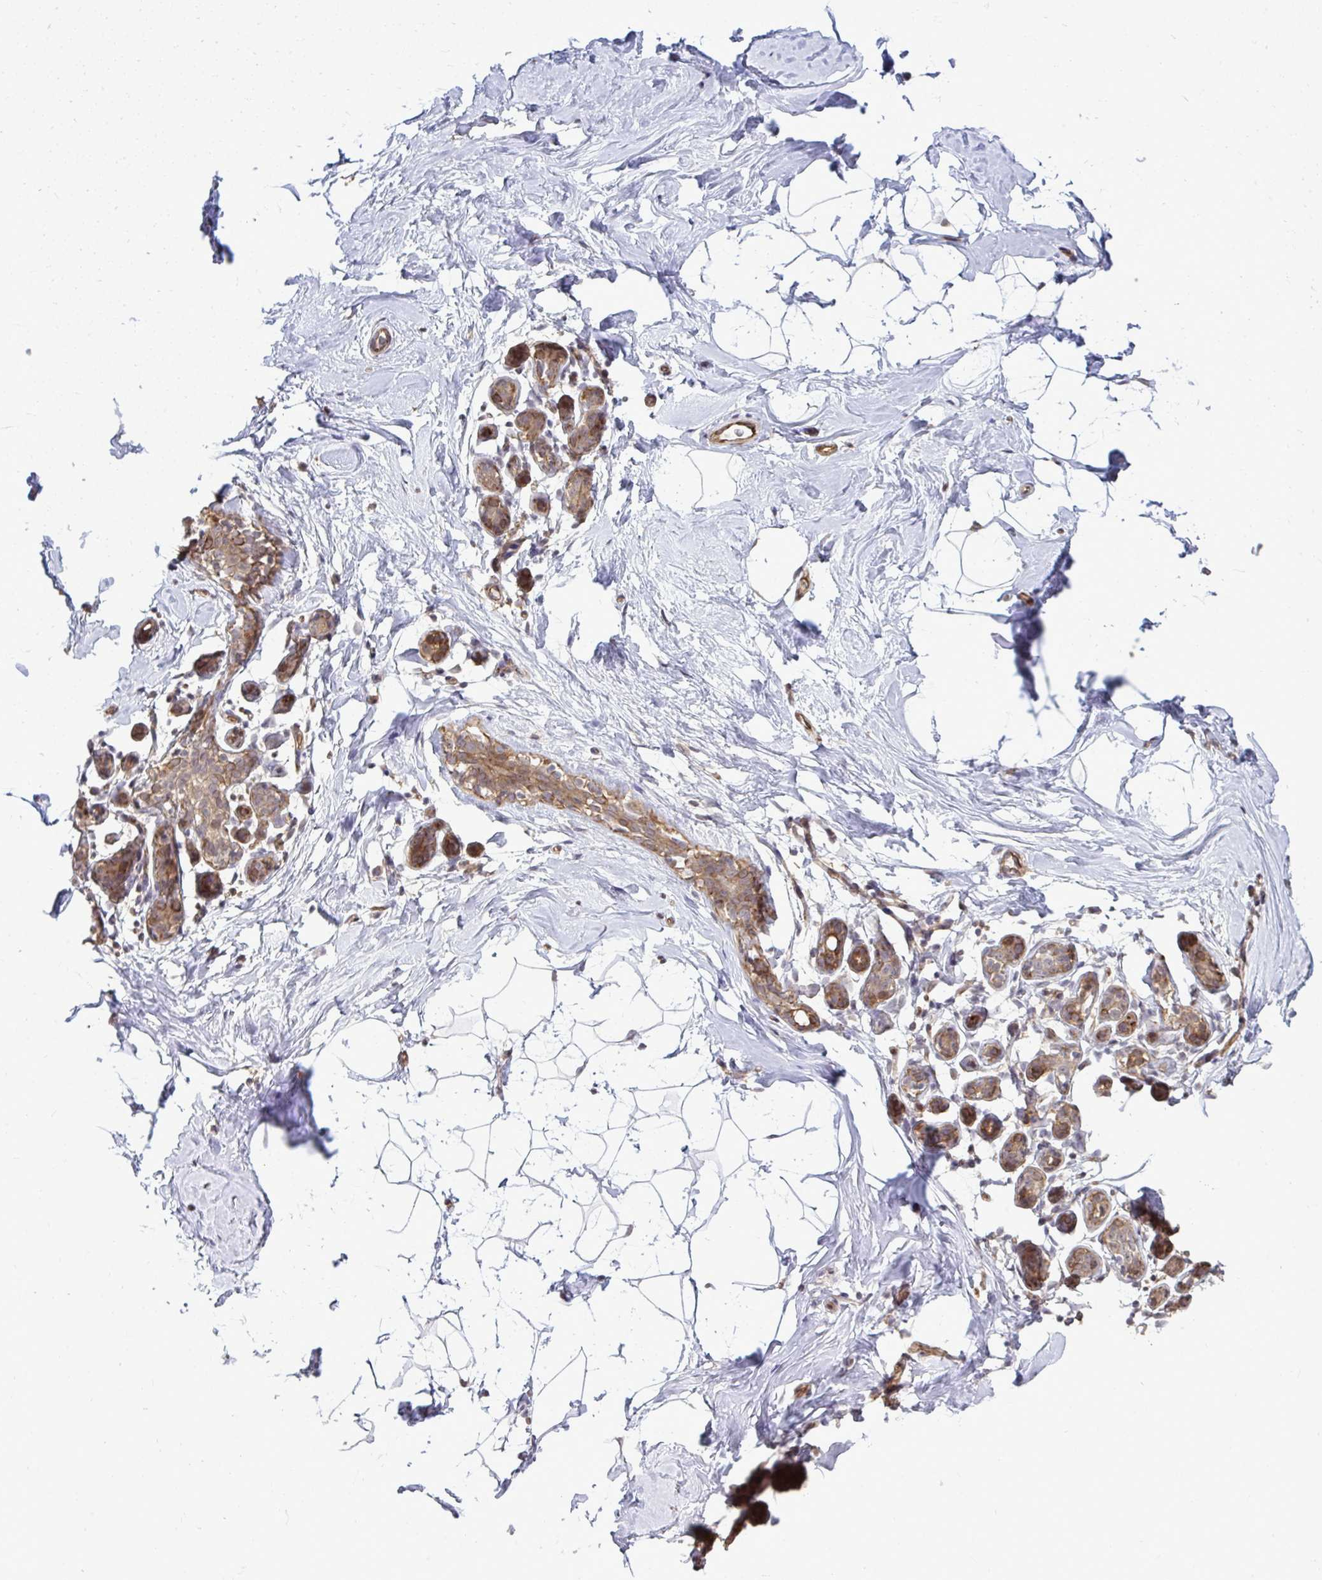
{"staining": {"intensity": "negative", "quantity": "none", "location": "none"}, "tissue": "breast", "cell_type": "Adipocytes", "image_type": "normal", "snomed": [{"axis": "morphology", "description": "Normal tissue, NOS"}, {"axis": "topography", "description": "Breast"}], "caption": "IHC photomicrograph of normal human breast stained for a protein (brown), which reveals no staining in adipocytes.", "gene": "FUT10", "patient": {"sex": "female", "age": 32}}